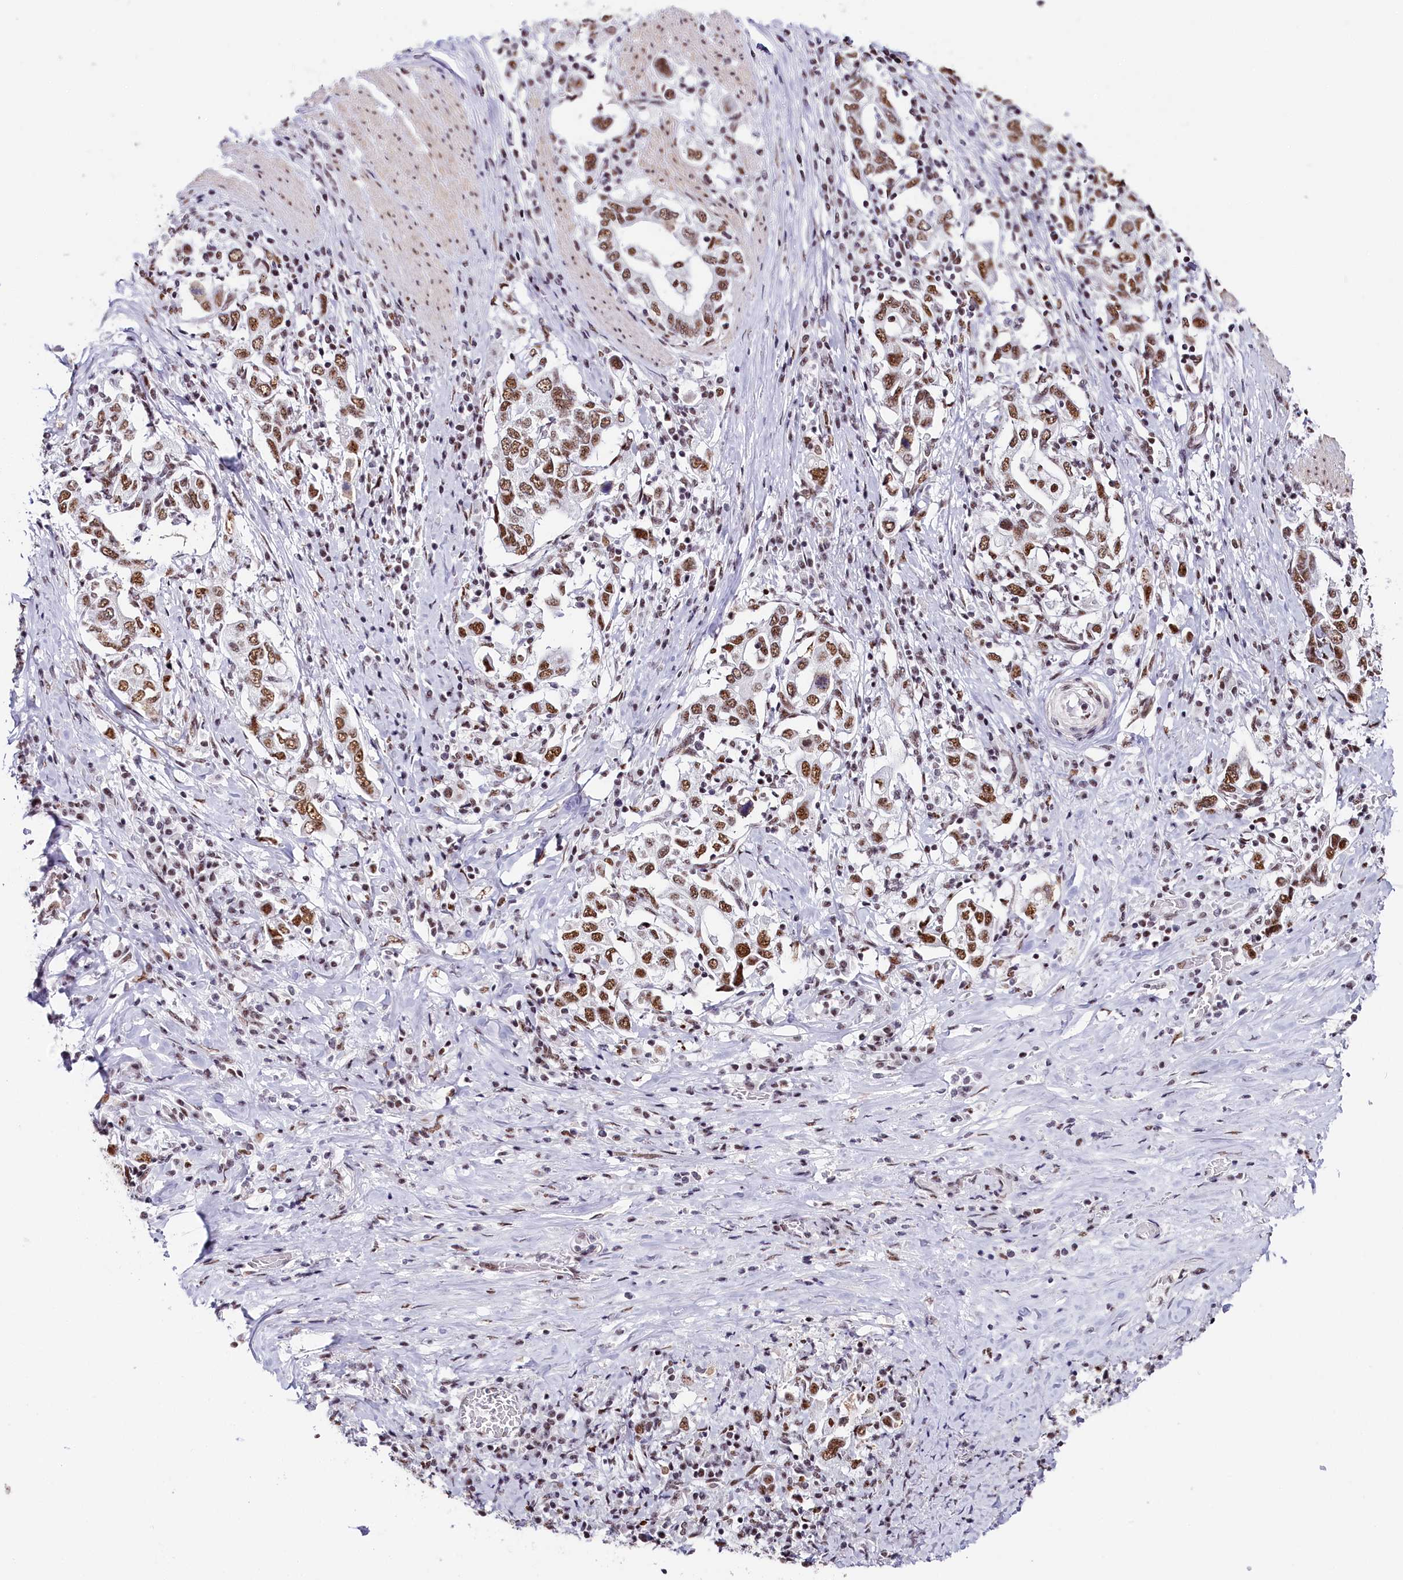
{"staining": {"intensity": "moderate", "quantity": ">75%", "location": "nuclear"}, "tissue": "stomach cancer", "cell_type": "Tumor cells", "image_type": "cancer", "snomed": [{"axis": "morphology", "description": "Adenocarcinoma, NOS"}, {"axis": "topography", "description": "Stomach, upper"}, {"axis": "topography", "description": "Stomach"}], "caption": "An immunohistochemistry histopathology image of tumor tissue is shown. Protein staining in brown shows moderate nuclear positivity in adenocarcinoma (stomach) within tumor cells.", "gene": "SNRNP70", "patient": {"sex": "male", "age": 62}}